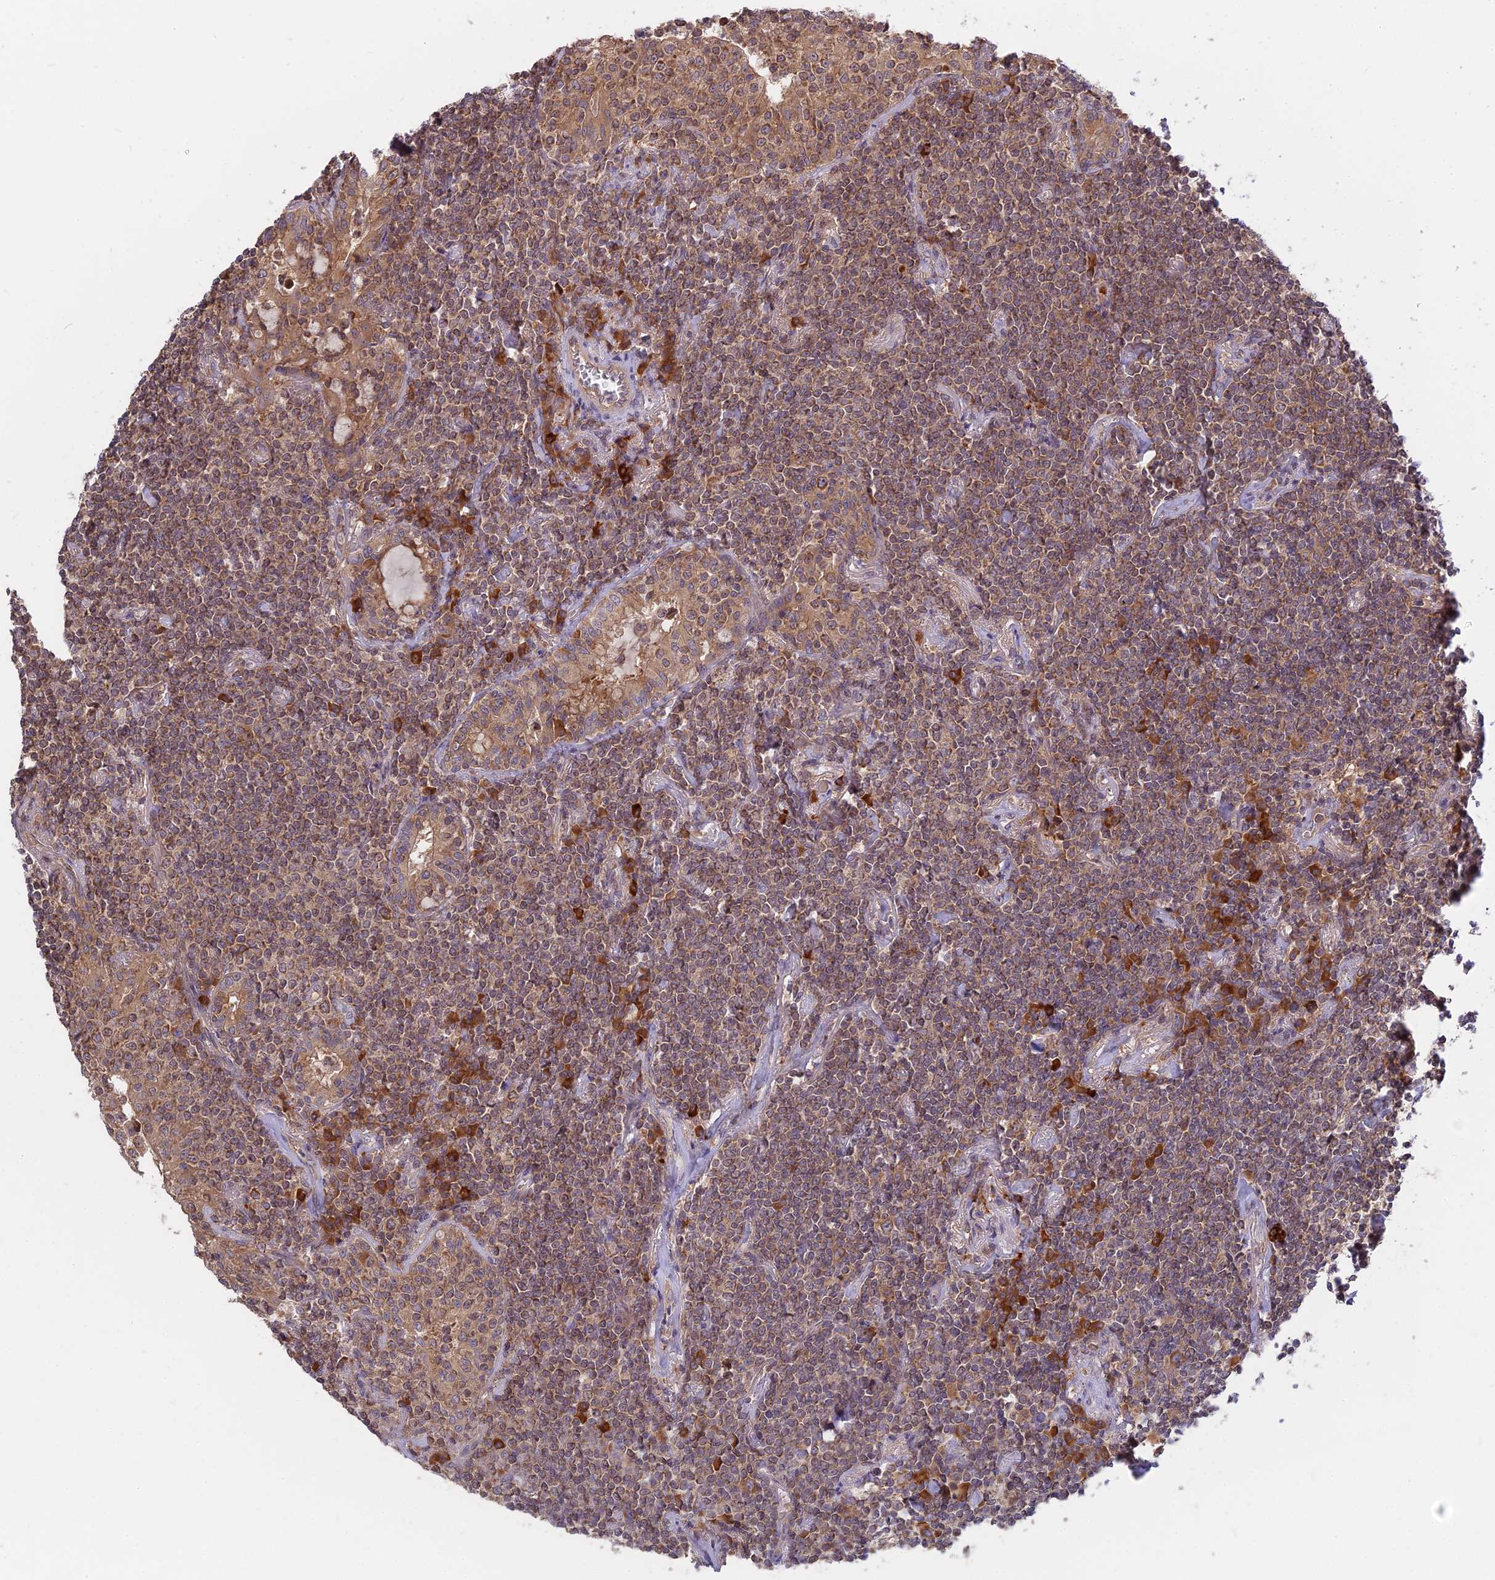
{"staining": {"intensity": "moderate", "quantity": "25%-75%", "location": "cytoplasmic/membranous"}, "tissue": "lymphoma", "cell_type": "Tumor cells", "image_type": "cancer", "snomed": [{"axis": "morphology", "description": "Malignant lymphoma, non-Hodgkin's type, Low grade"}, {"axis": "topography", "description": "Lung"}], "caption": "Protein expression analysis of malignant lymphoma, non-Hodgkin's type (low-grade) exhibits moderate cytoplasmic/membranous staining in about 25%-75% of tumor cells. (DAB = brown stain, brightfield microscopy at high magnification).", "gene": "IL21R", "patient": {"sex": "female", "age": 71}}